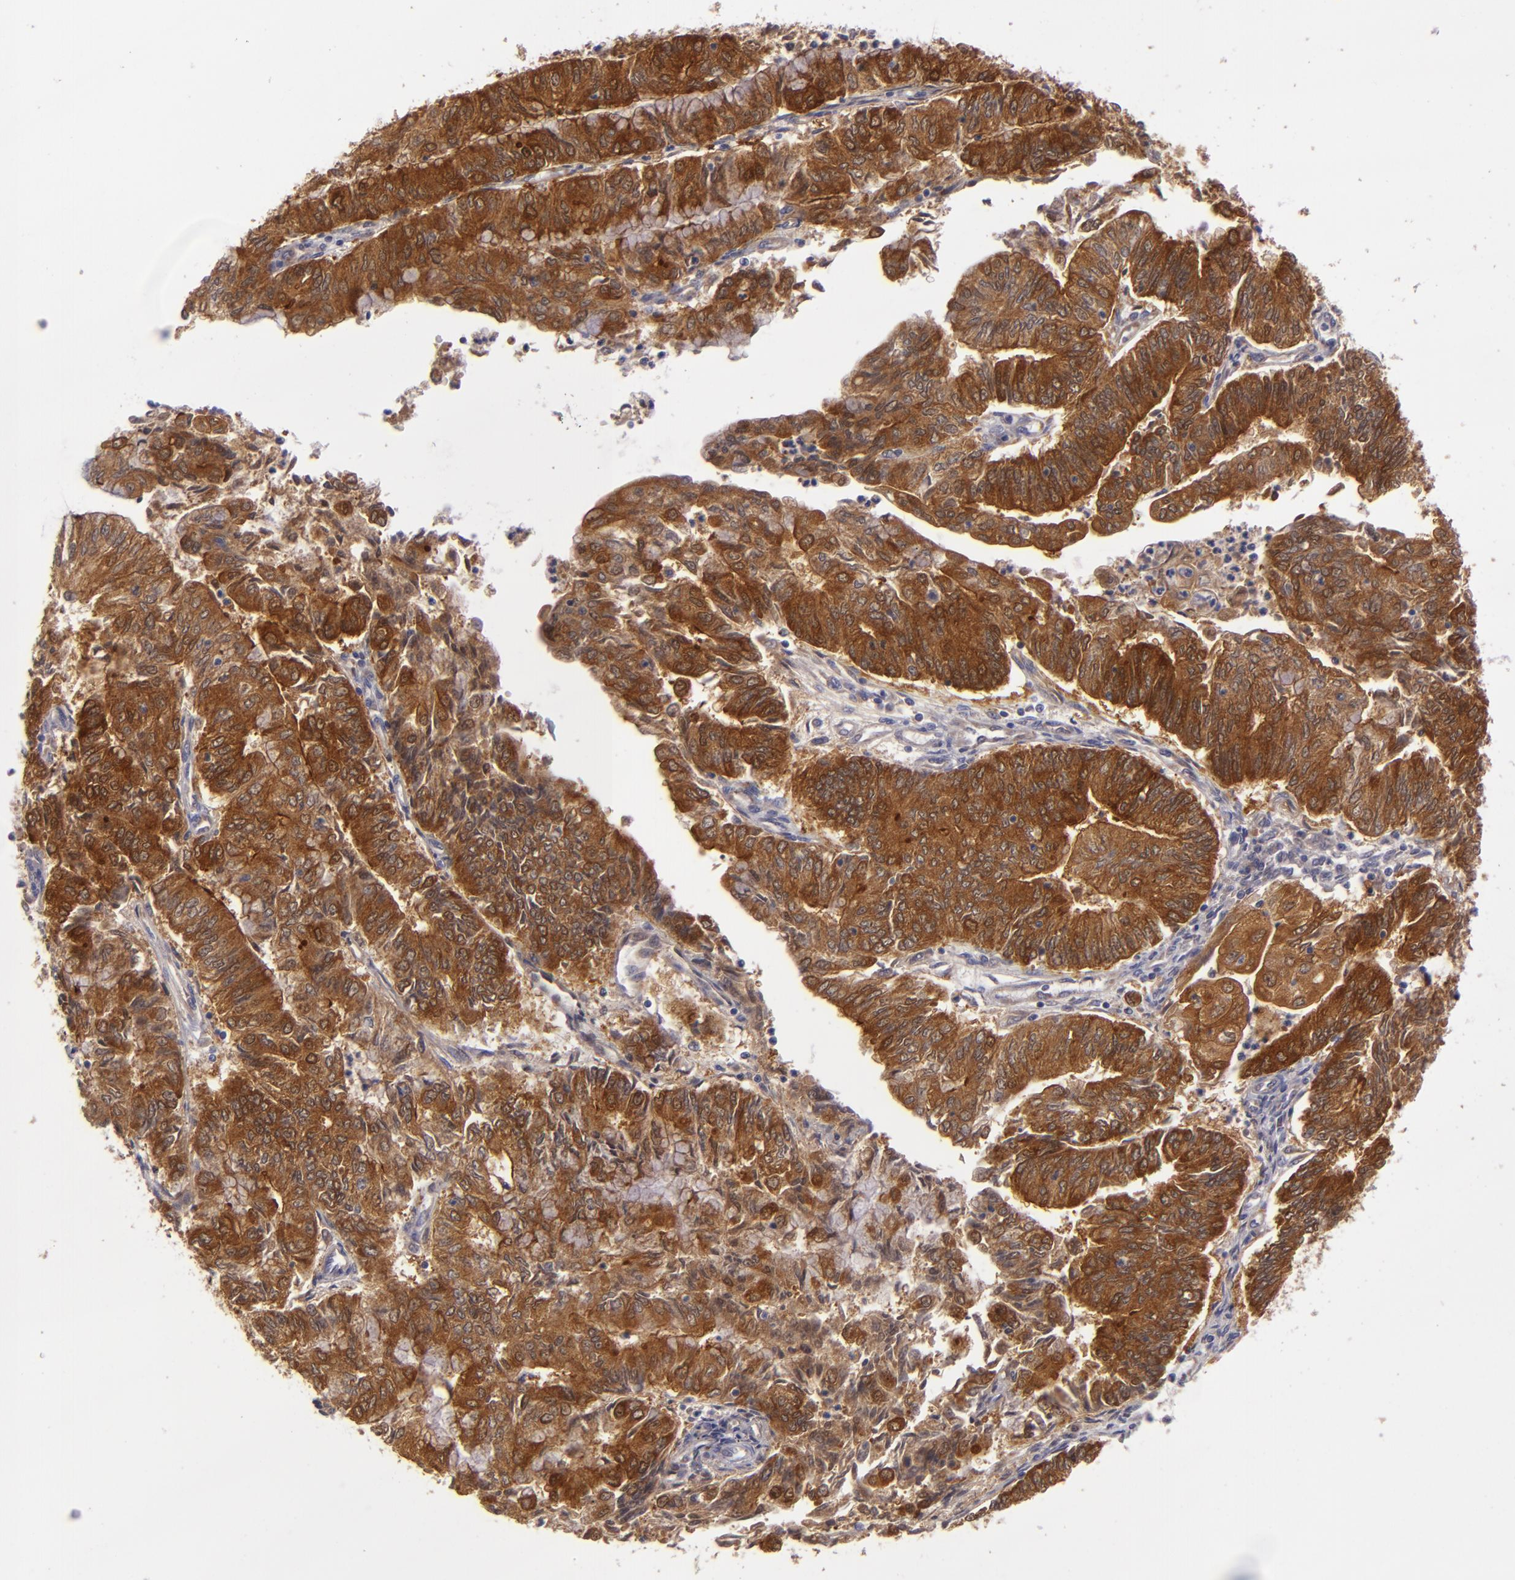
{"staining": {"intensity": "strong", "quantity": ">75%", "location": "cytoplasmic/membranous"}, "tissue": "endometrial cancer", "cell_type": "Tumor cells", "image_type": "cancer", "snomed": [{"axis": "morphology", "description": "Adenocarcinoma, NOS"}, {"axis": "topography", "description": "Endometrium"}], "caption": "A high-resolution image shows immunohistochemistry staining of adenocarcinoma (endometrial), which demonstrates strong cytoplasmic/membranous staining in approximately >75% of tumor cells.", "gene": "SH2D4A", "patient": {"sex": "female", "age": 59}}